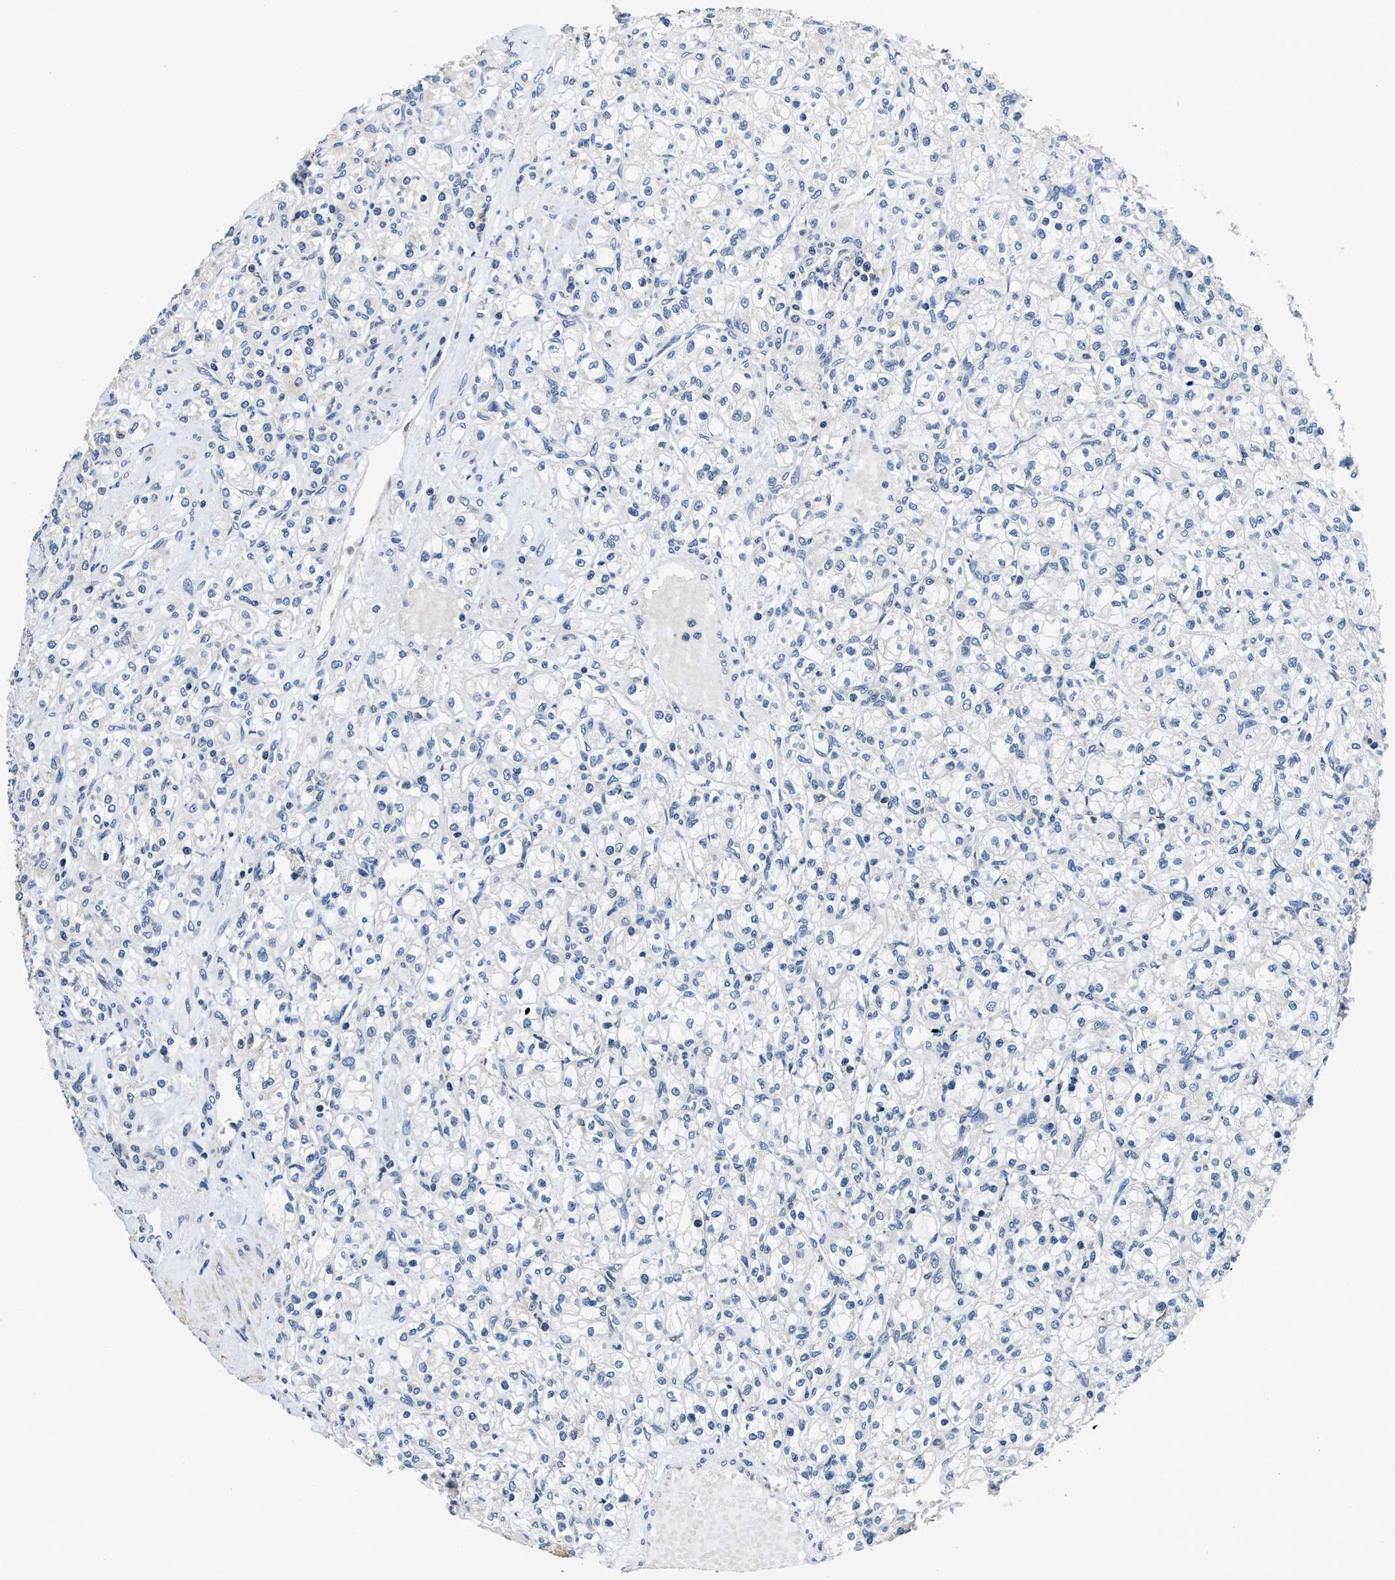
{"staining": {"intensity": "negative", "quantity": "none", "location": "none"}, "tissue": "renal cancer", "cell_type": "Tumor cells", "image_type": "cancer", "snomed": [{"axis": "morphology", "description": "Adenocarcinoma, NOS"}, {"axis": "topography", "description": "Kidney"}], "caption": "Immunohistochemistry of adenocarcinoma (renal) displays no staining in tumor cells.", "gene": "ANKIB1", "patient": {"sex": "male", "age": 77}}